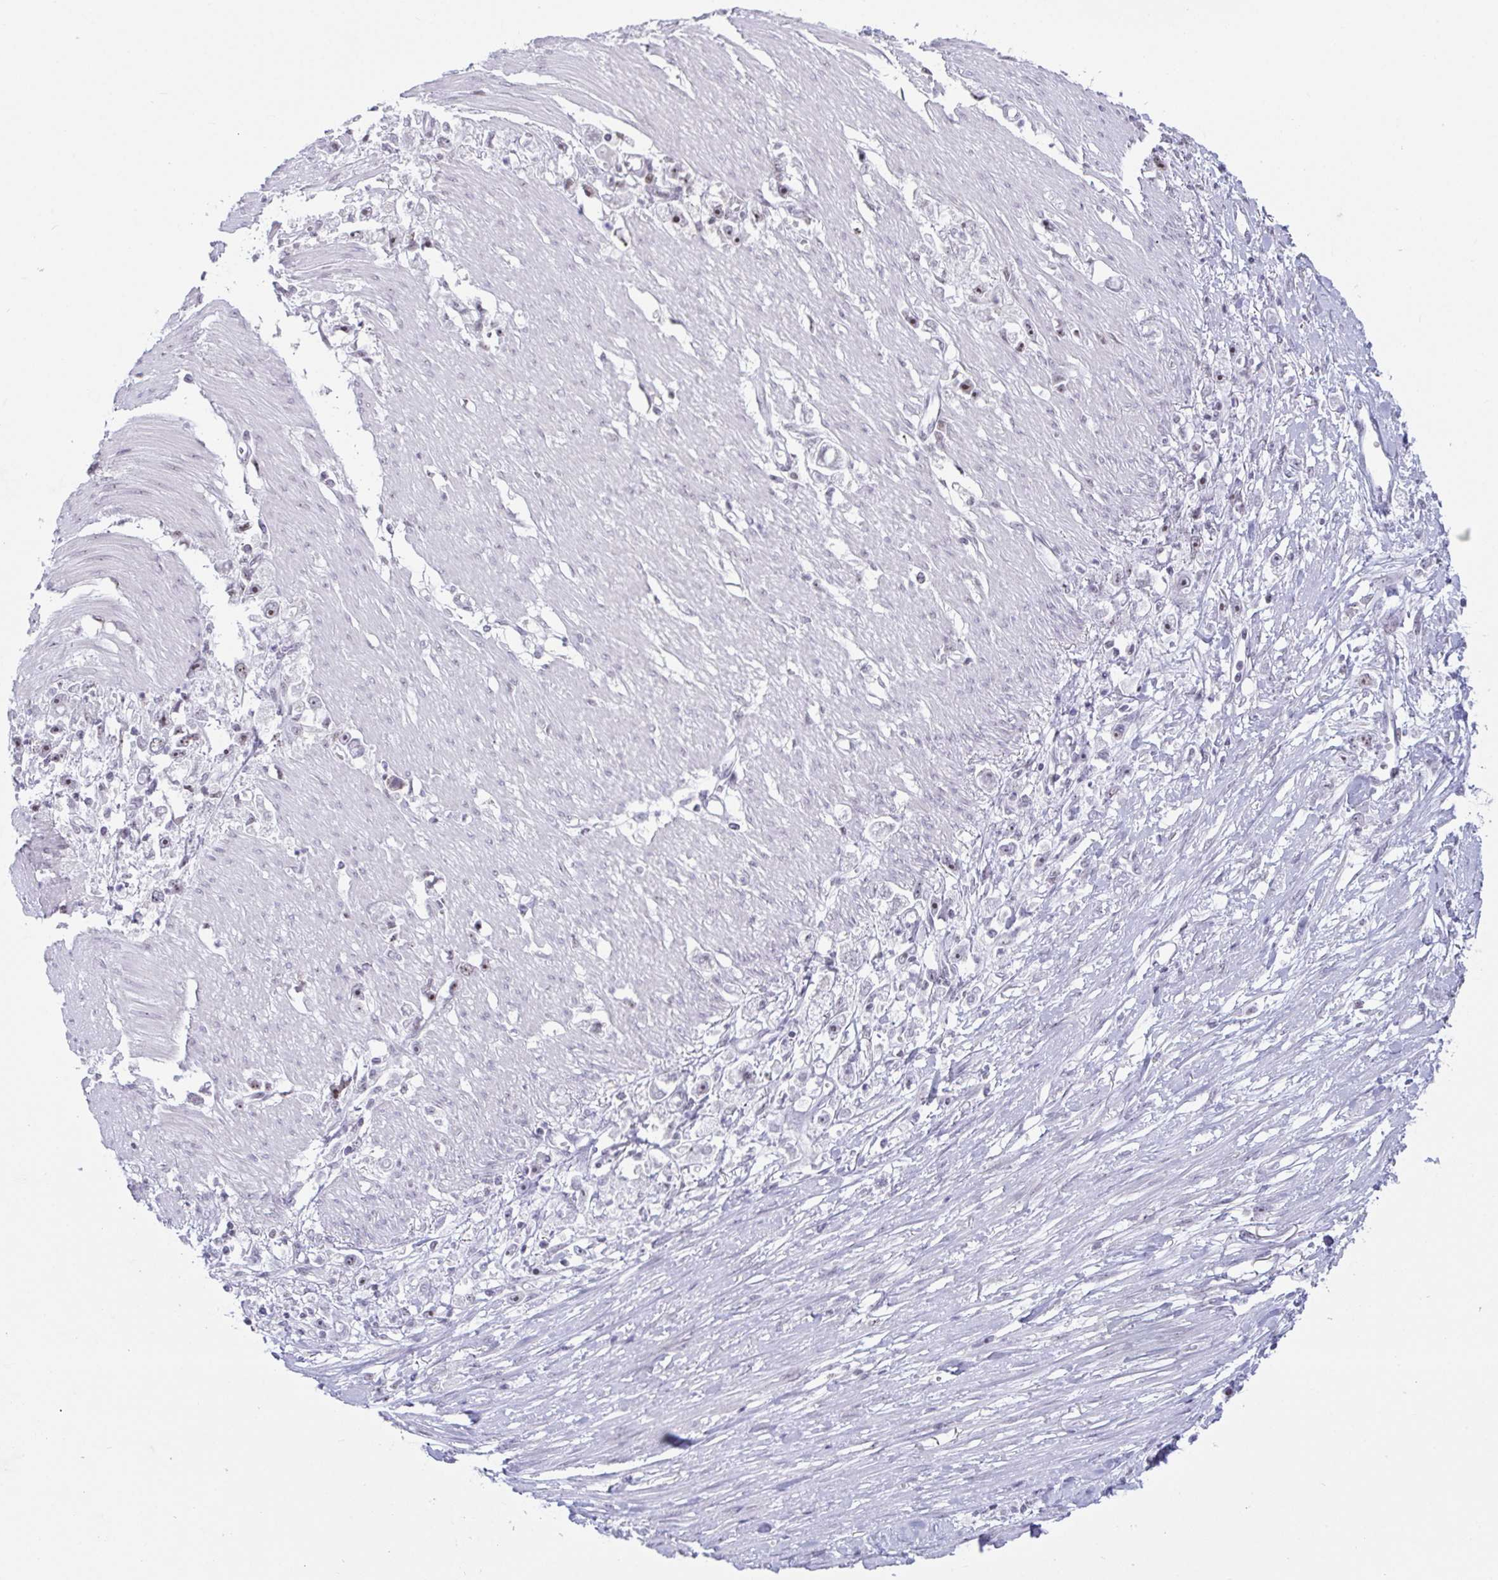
{"staining": {"intensity": "negative", "quantity": "none", "location": "none"}, "tissue": "stomach cancer", "cell_type": "Tumor cells", "image_type": "cancer", "snomed": [{"axis": "morphology", "description": "Adenocarcinoma, NOS"}, {"axis": "topography", "description": "Stomach"}], "caption": "A high-resolution histopathology image shows immunohistochemistry staining of adenocarcinoma (stomach), which exhibits no significant staining in tumor cells.", "gene": "SUPT16H", "patient": {"sex": "female", "age": 59}}